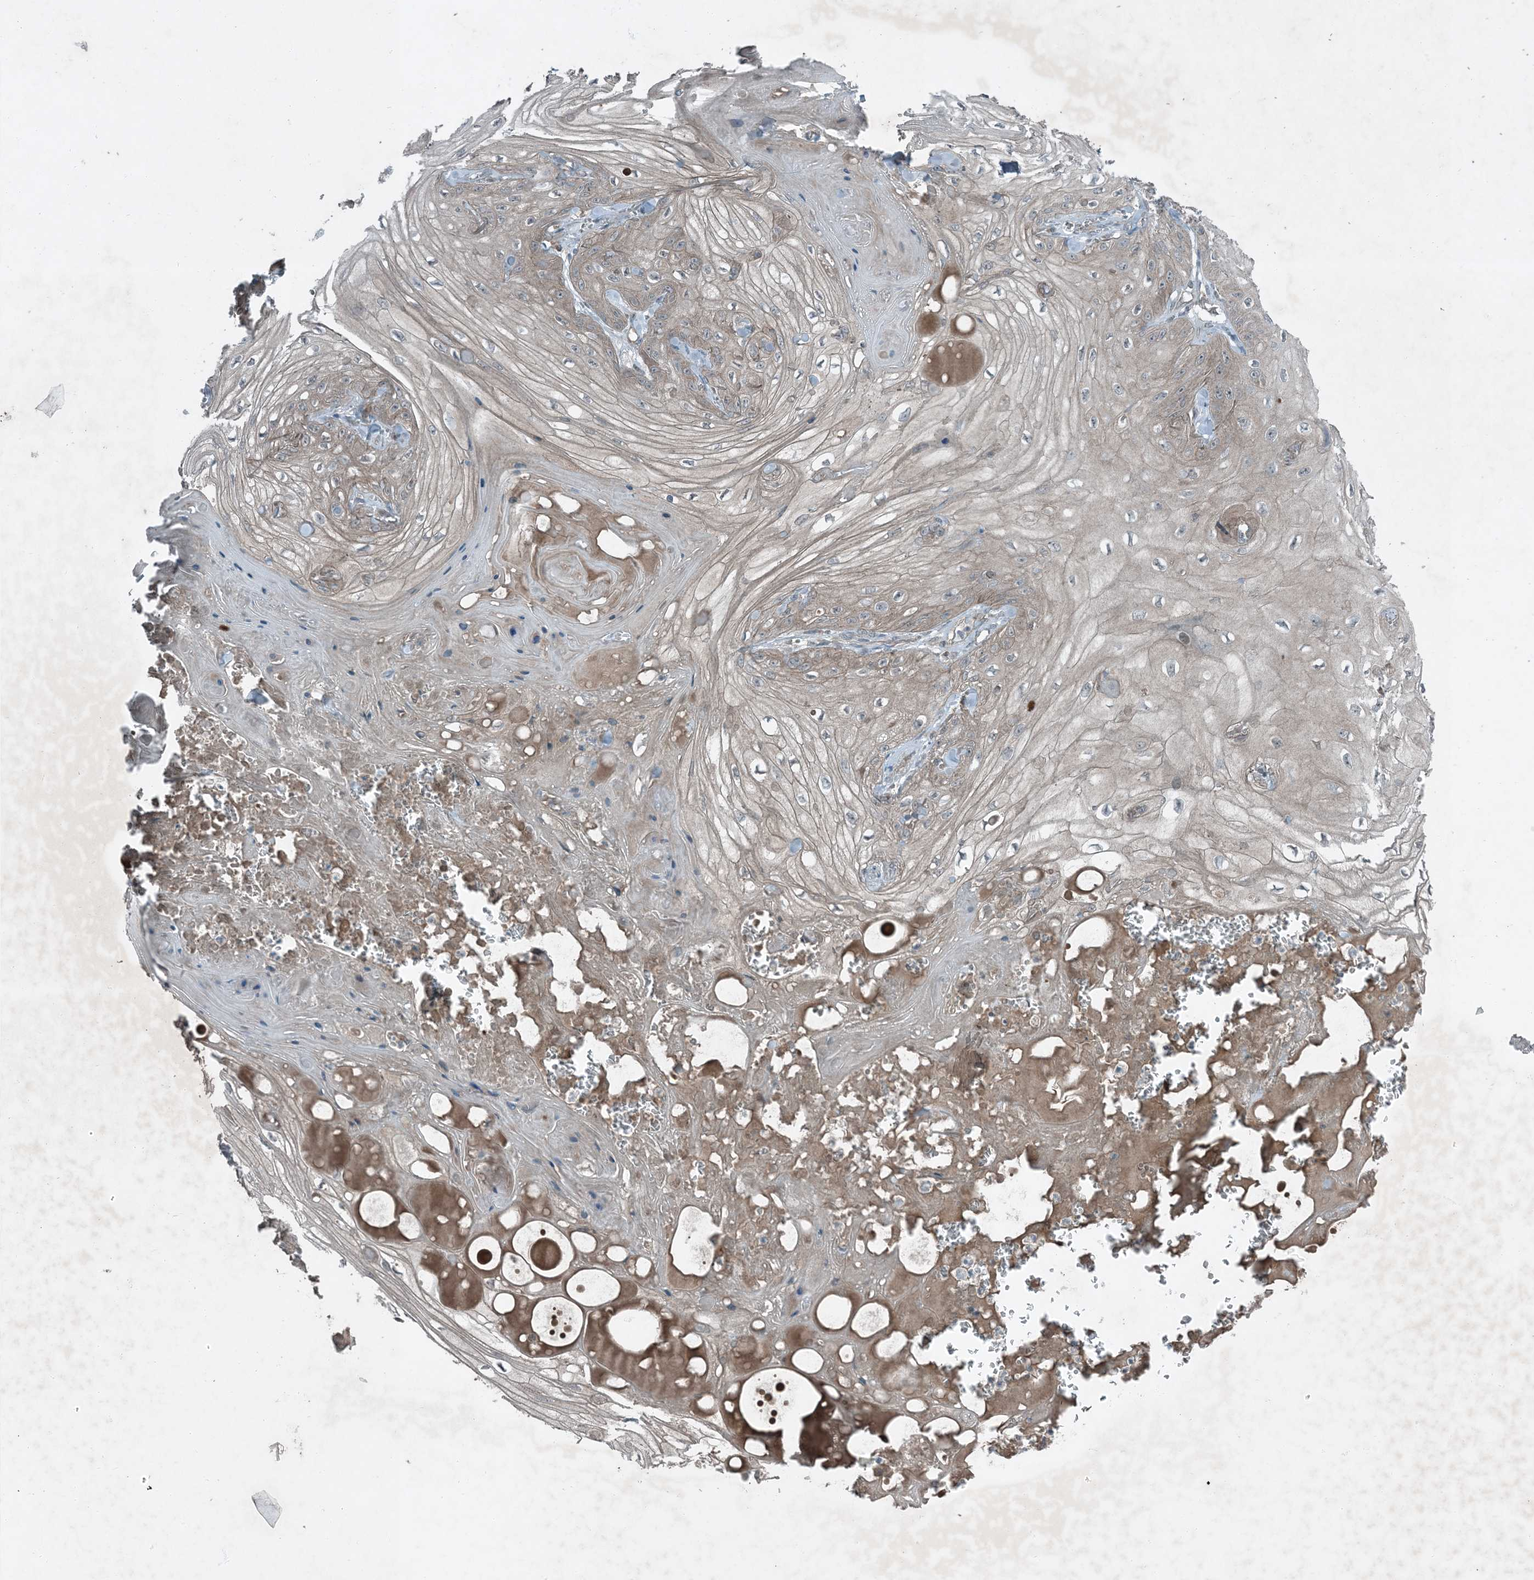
{"staining": {"intensity": "weak", "quantity": "<25%", "location": "cytoplasmic/membranous"}, "tissue": "skin cancer", "cell_type": "Tumor cells", "image_type": "cancer", "snomed": [{"axis": "morphology", "description": "Squamous cell carcinoma, NOS"}, {"axis": "topography", "description": "Skin"}], "caption": "Immunohistochemistry micrograph of skin cancer stained for a protein (brown), which reveals no staining in tumor cells.", "gene": "MDN1", "patient": {"sex": "male", "age": 74}}